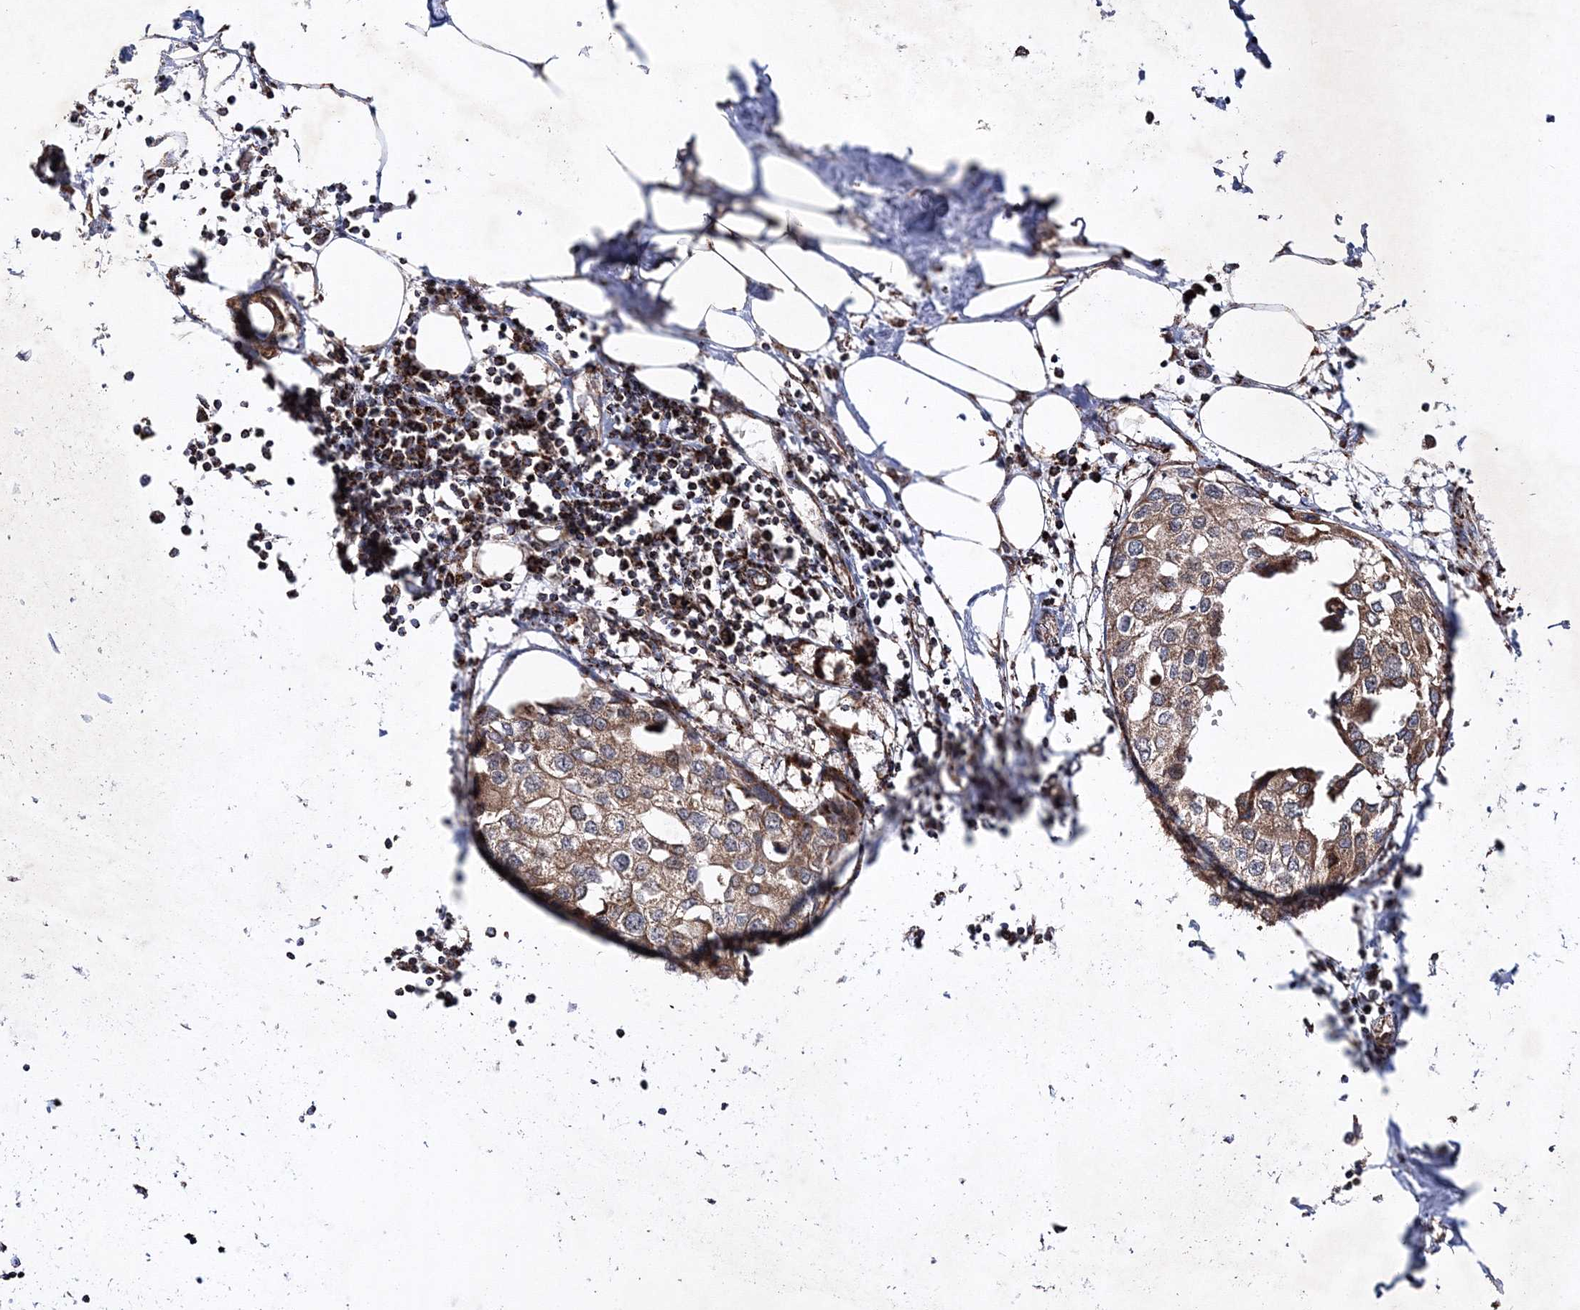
{"staining": {"intensity": "moderate", "quantity": ">75%", "location": "cytoplasmic/membranous"}, "tissue": "urothelial cancer", "cell_type": "Tumor cells", "image_type": "cancer", "snomed": [{"axis": "morphology", "description": "Urothelial carcinoma, High grade"}, {"axis": "topography", "description": "Urinary bladder"}], "caption": "High-grade urothelial carcinoma stained with DAB IHC displays medium levels of moderate cytoplasmic/membranous positivity in about >75% of tumor cells.", "gene": "SCRN3", "patient": {"sex": "male", "age": 64}}